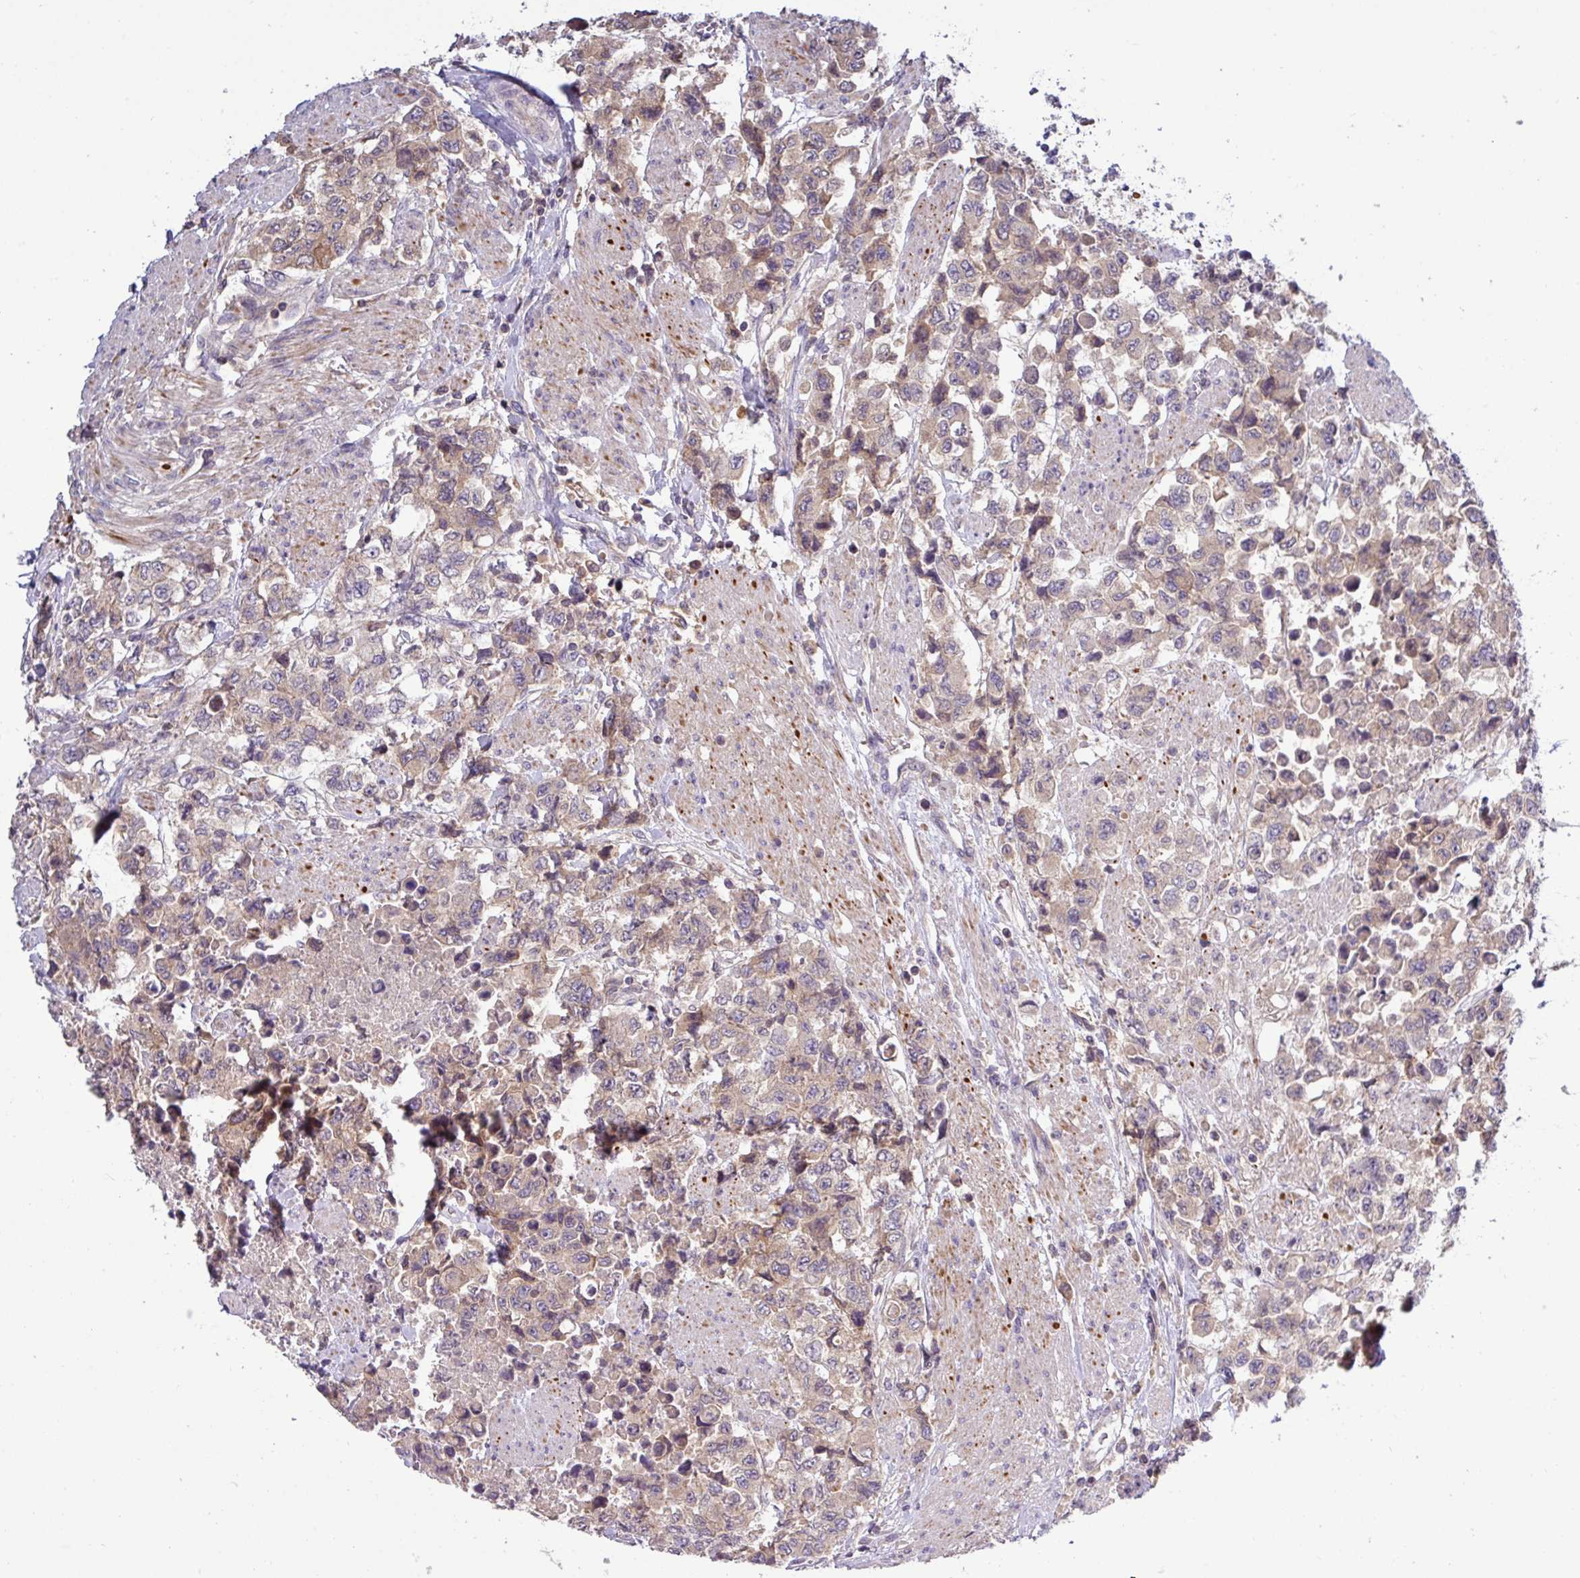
{"staining": {"intensity": "weak", "quantity": ">75%", "location": "cytoplasmic/membranous"}, "tissue": "urothelial cancer", "cell_type": "Tumor cells", "image_type": "cancer", "snomed": [{"axis": "morphology", "description": "Urothelial carcinoma, High grade"}, {"axis": "topography", "description": "Urinary bladder"}], "caption": "Human high-grade urothelial carcinoma stained for a protein (brown) shows weak cytoplasmic/membranous positive staining in about >75% of tumor cells.", "gene": "TMEM62", "patient": {"sex": "female", "age": 78}}